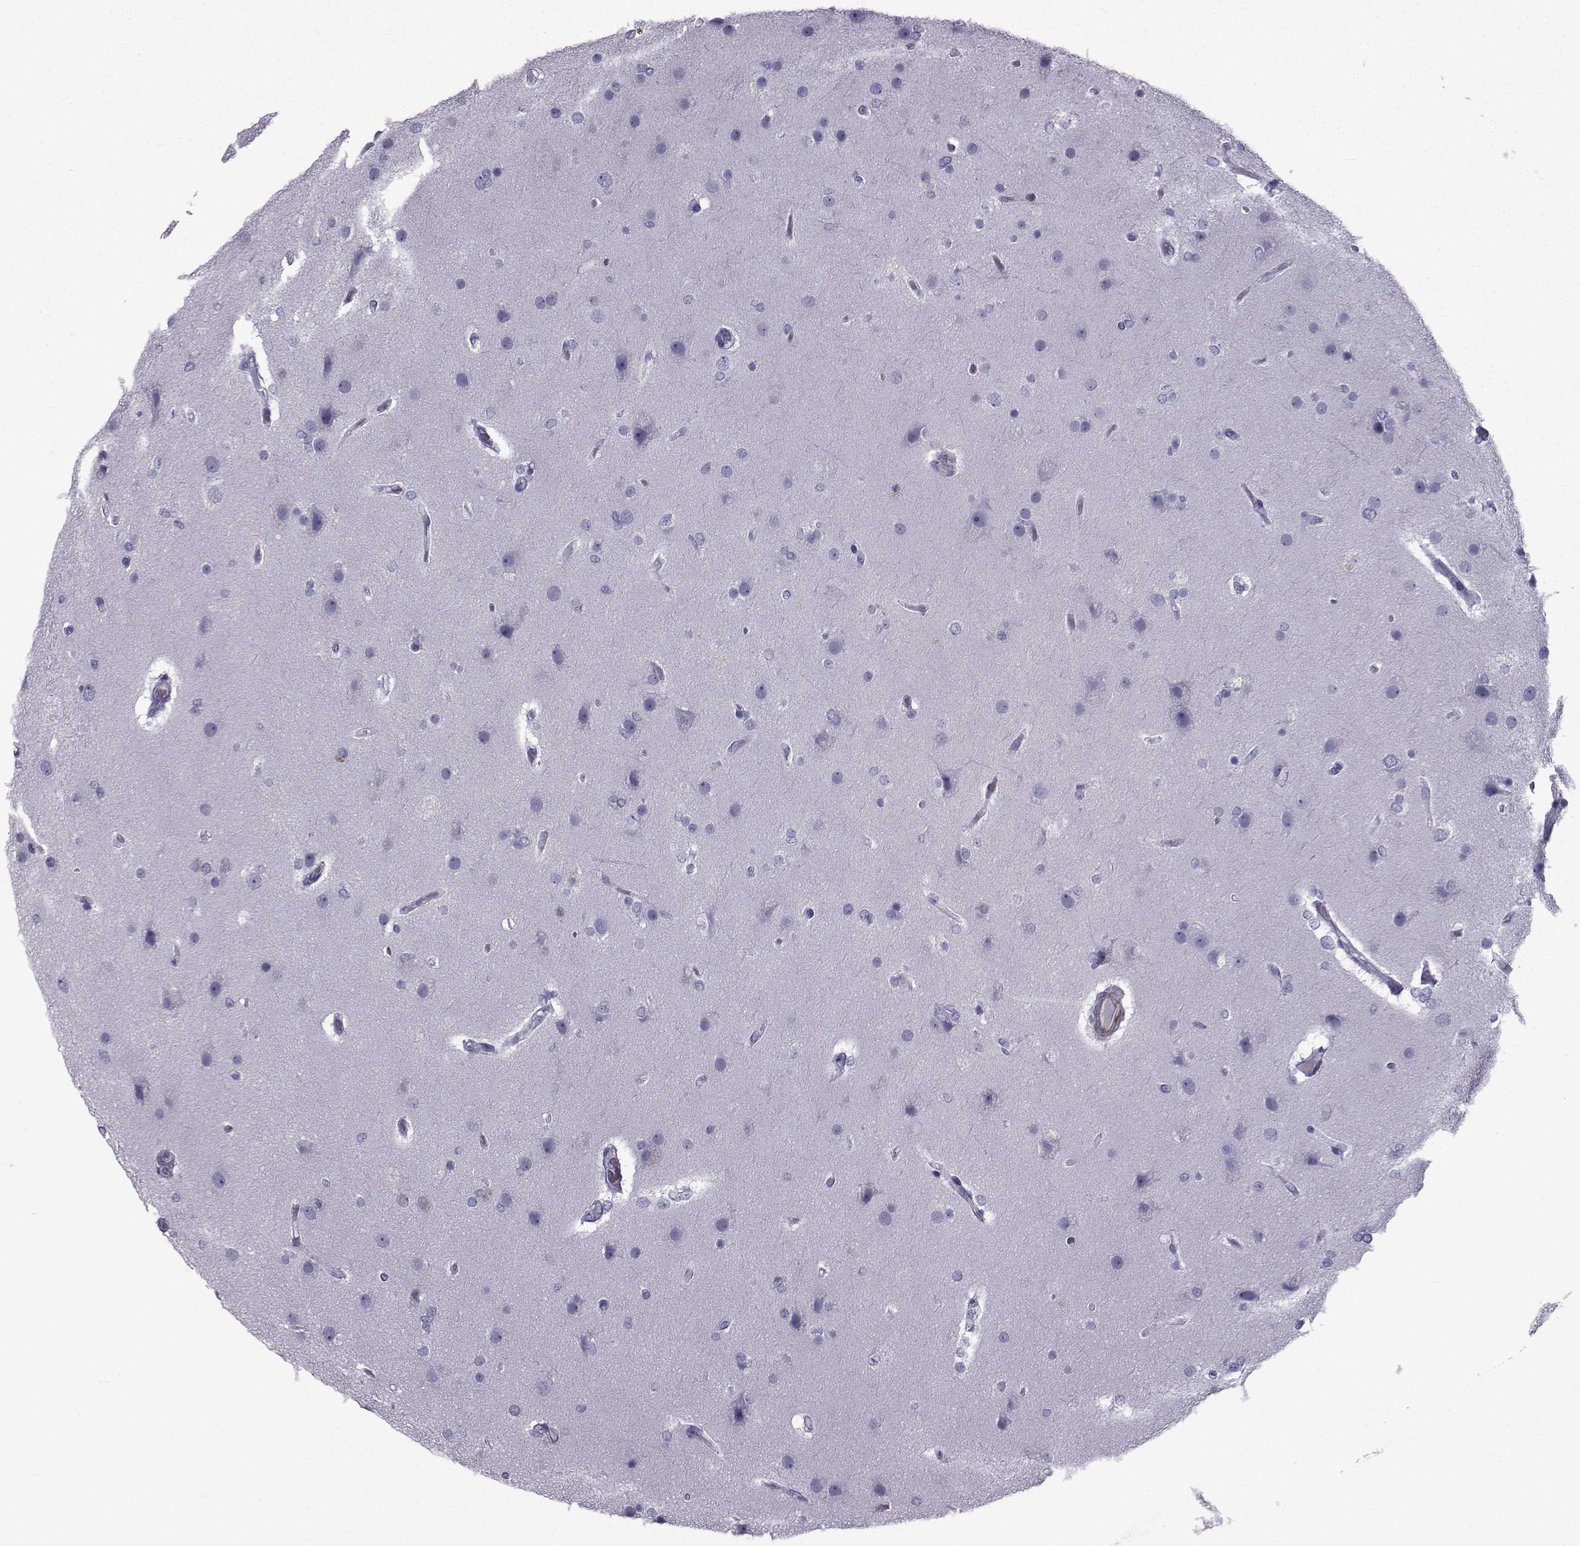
{"staining": {"intensity": "negative", "quantity": "none", "location": "none"}, "tissue": "glioma", "cell_type": "Tumor cells", "image_type": "cancer", "snomed": [{"axis": "morphology", "description": "Glioma, malignant, High grade"}, {"axis": "topography", "description": "Brain"}], "caption": "Photomicrograph shows no significant protein positivity in tumor cells of glioma. (DAB IHC with hematoxylin counter stain).", "gene": "SPANXD", "patient": {"sex": "female", "age": 61}}